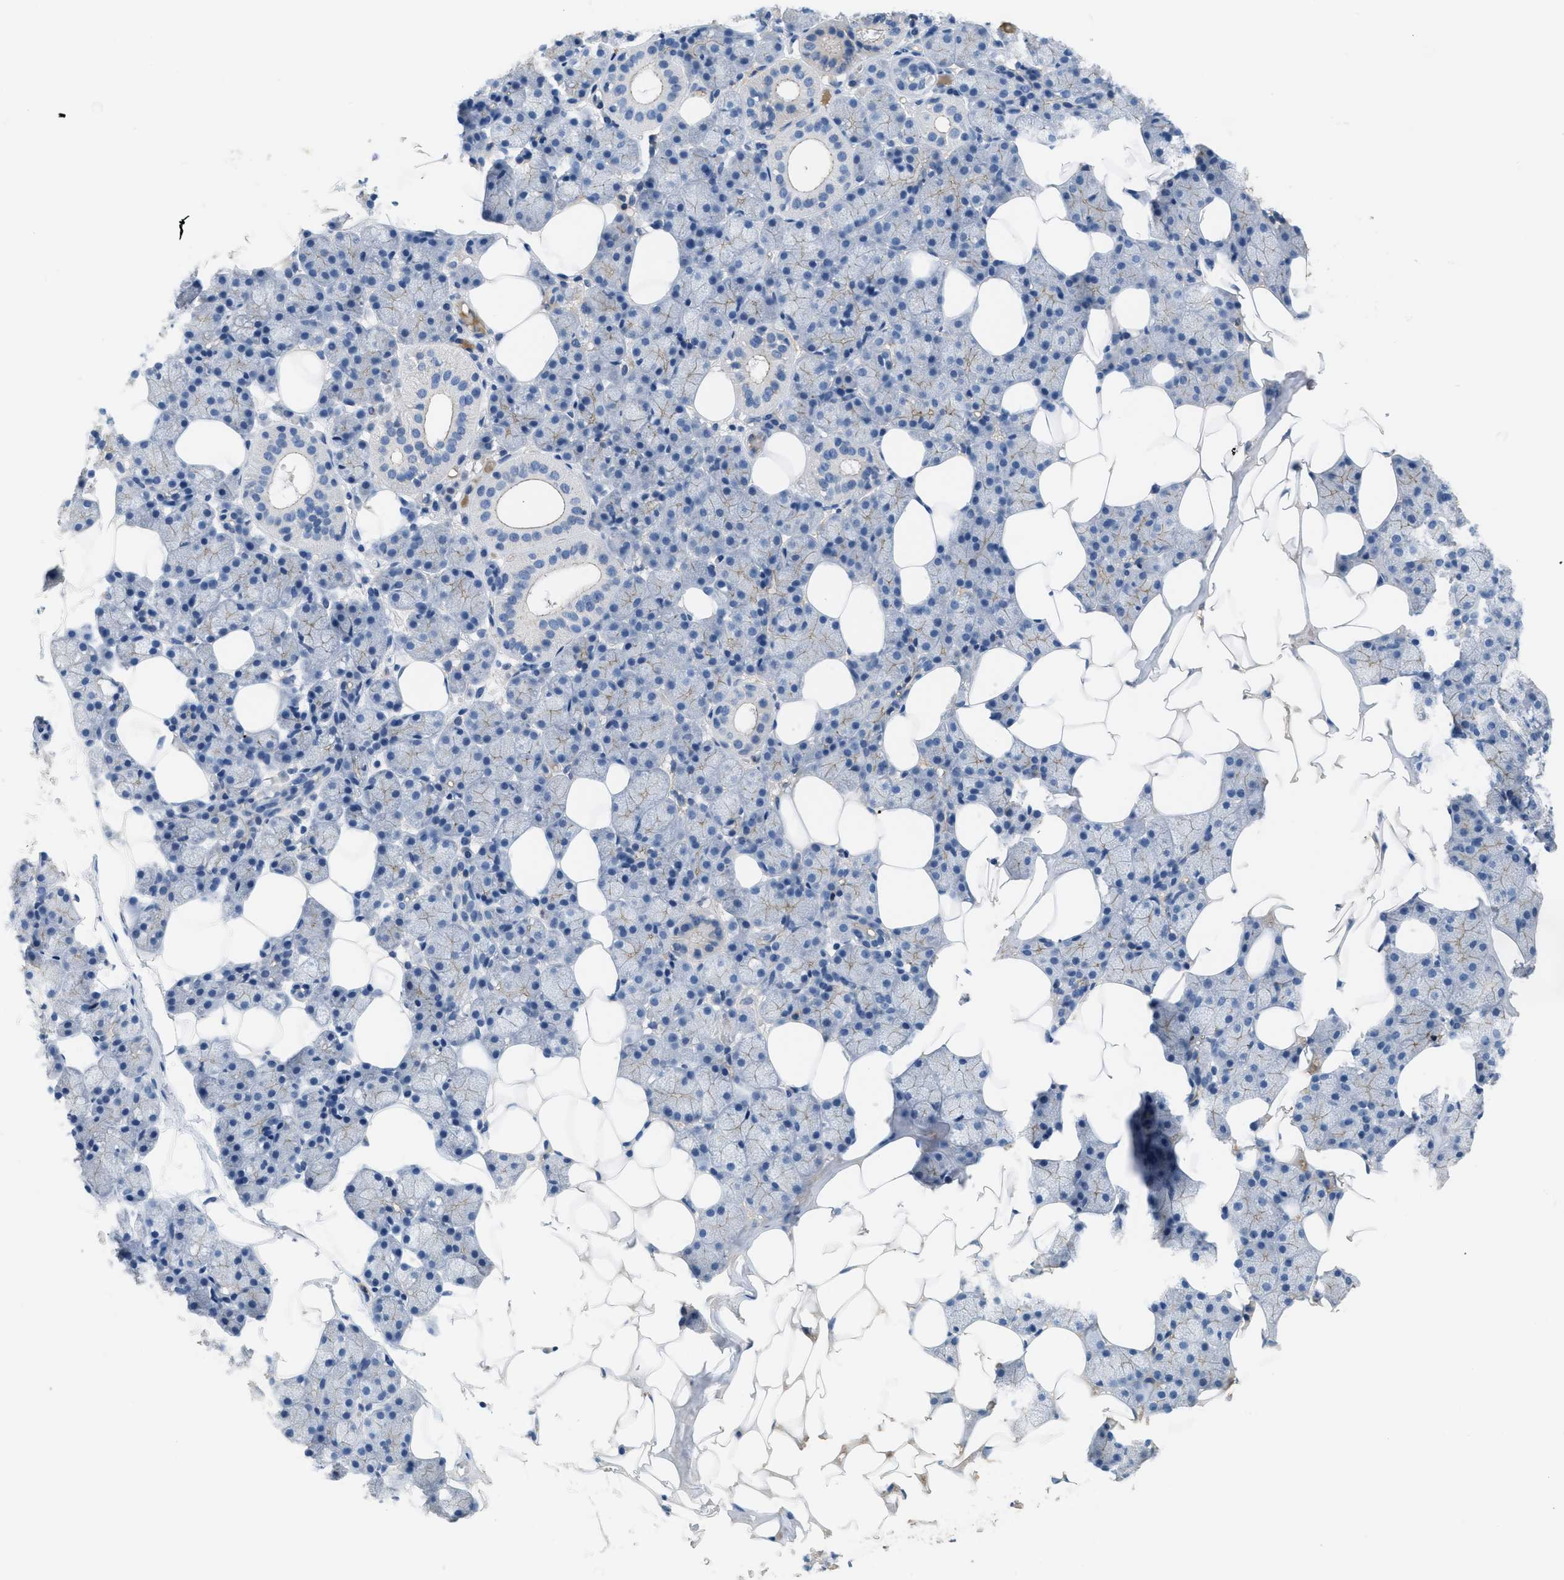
{"staining": {"intensity": "negative", "quantity": "none", "location": "none"}, "tissue": "salivary gland", "cell_type": "Glandular cells", "image_type": "normal", "snomed": [{"axis": "morphology", "description": "Normal tissue, NOS"}, {"axis": "topography", "description": "Salivary gland"}], "caption": "Glandular cells show no significant positivity in unremarkable salivary gland. (DAB (3,3'-diaminobenzidine) IHC with hematoxylin counter stain).", "gene": "CRB3", "patient": {"sex": "female", "age": 33}}